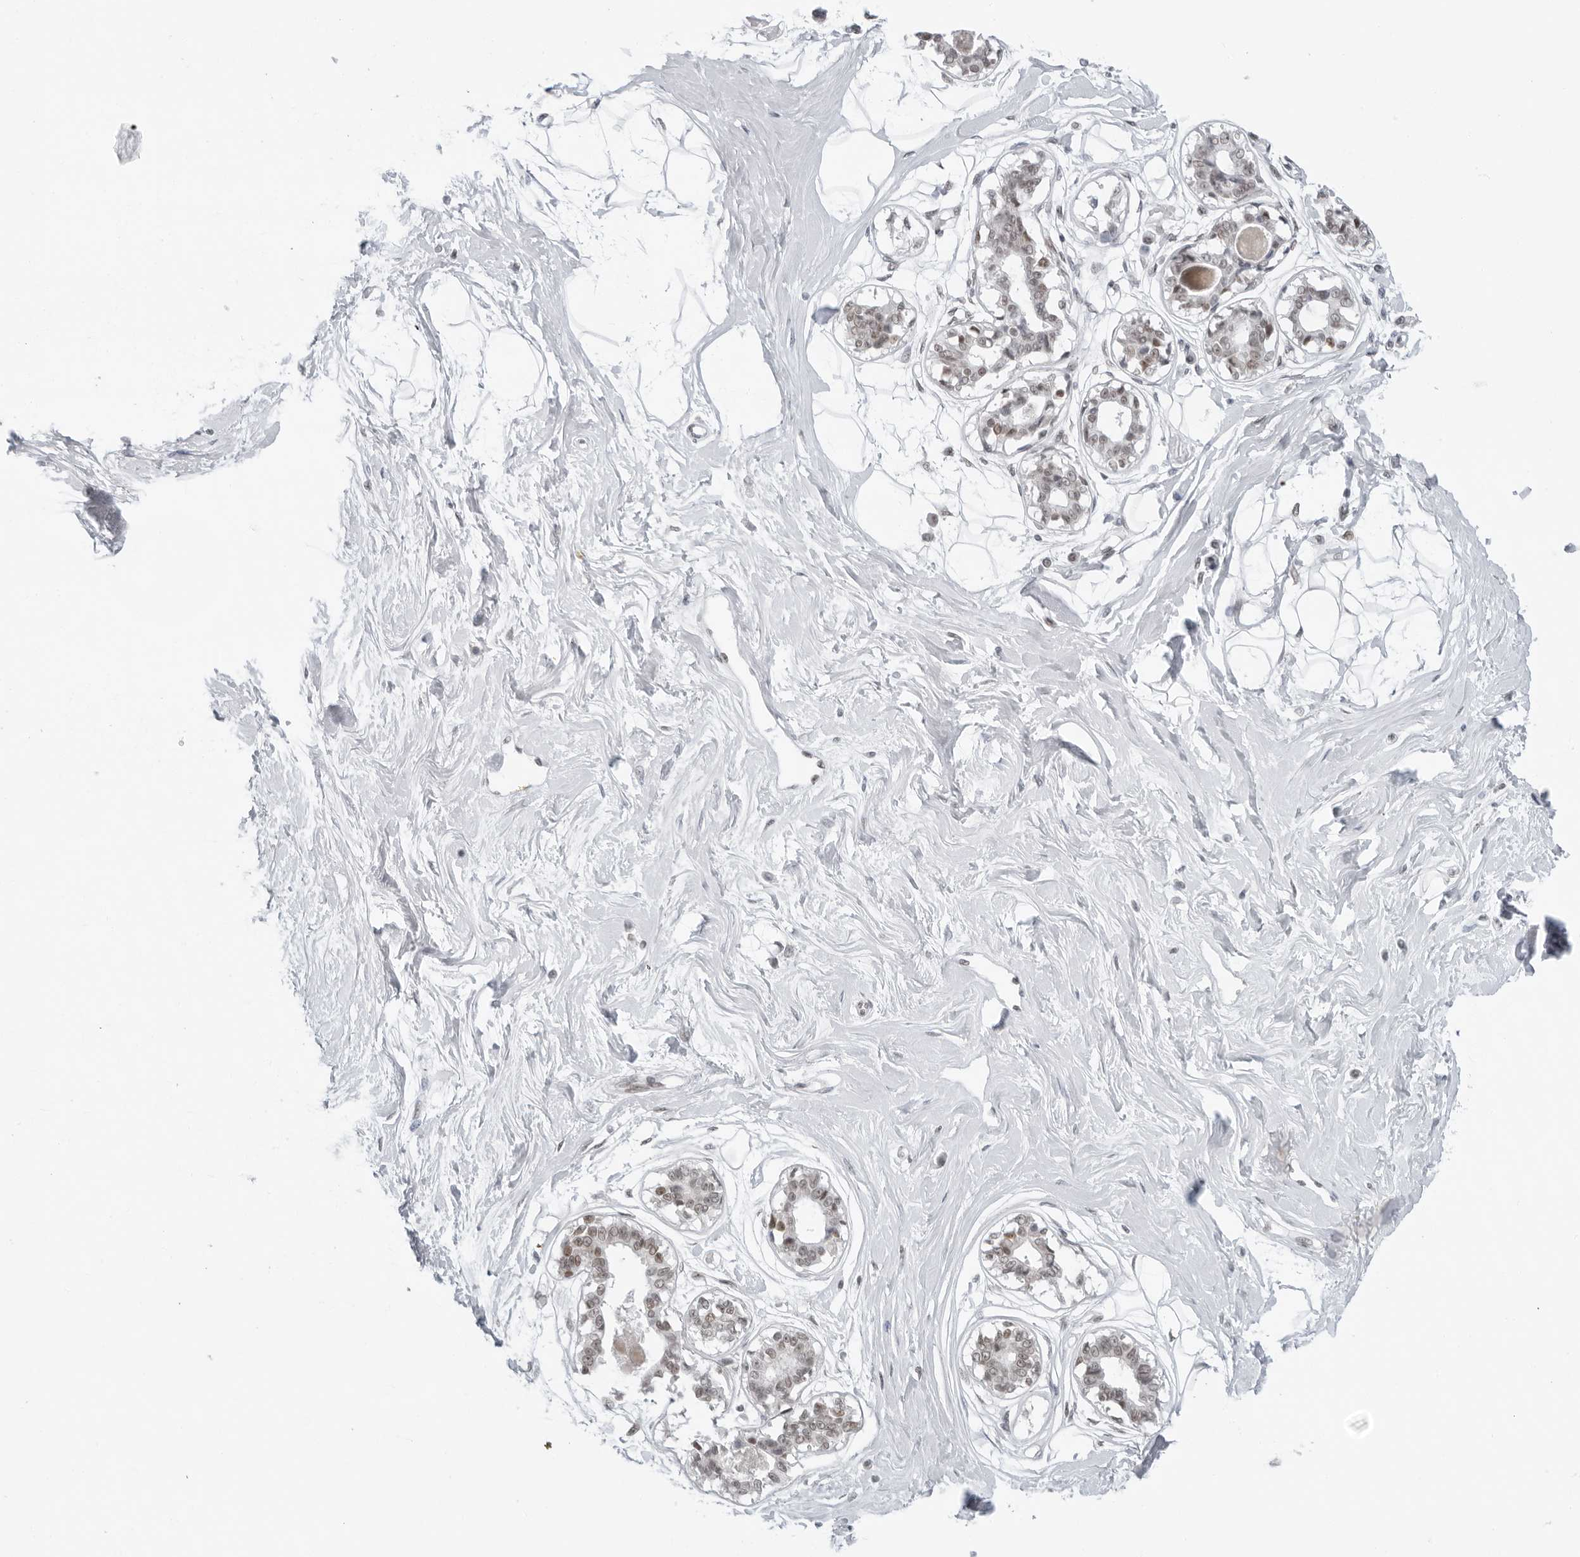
{"staining": {"intensity": "negative", "quantity": "none", "location": "none"}, "tissue": "breast", "cell_type": "Adipocytes", "image_type": "normal", "snomed": [{"axis": "morphology", "description": "Normal tissue, NOS"}, {"axis": "topography", "description": "Breast"}], "caption": "Immunohistochemistry (IHC) photomicrograph of normal human breast stained for a protein (brown), which demonstrates no expression in adipocytes. The staining was performed using DAB to visualize the protein expression in brown, while the nuclei were stained in blue with hematoxylin (Magnification: 20x).", "gene": "FOXK2", "patient": {"sex": "female", "age": 45}}